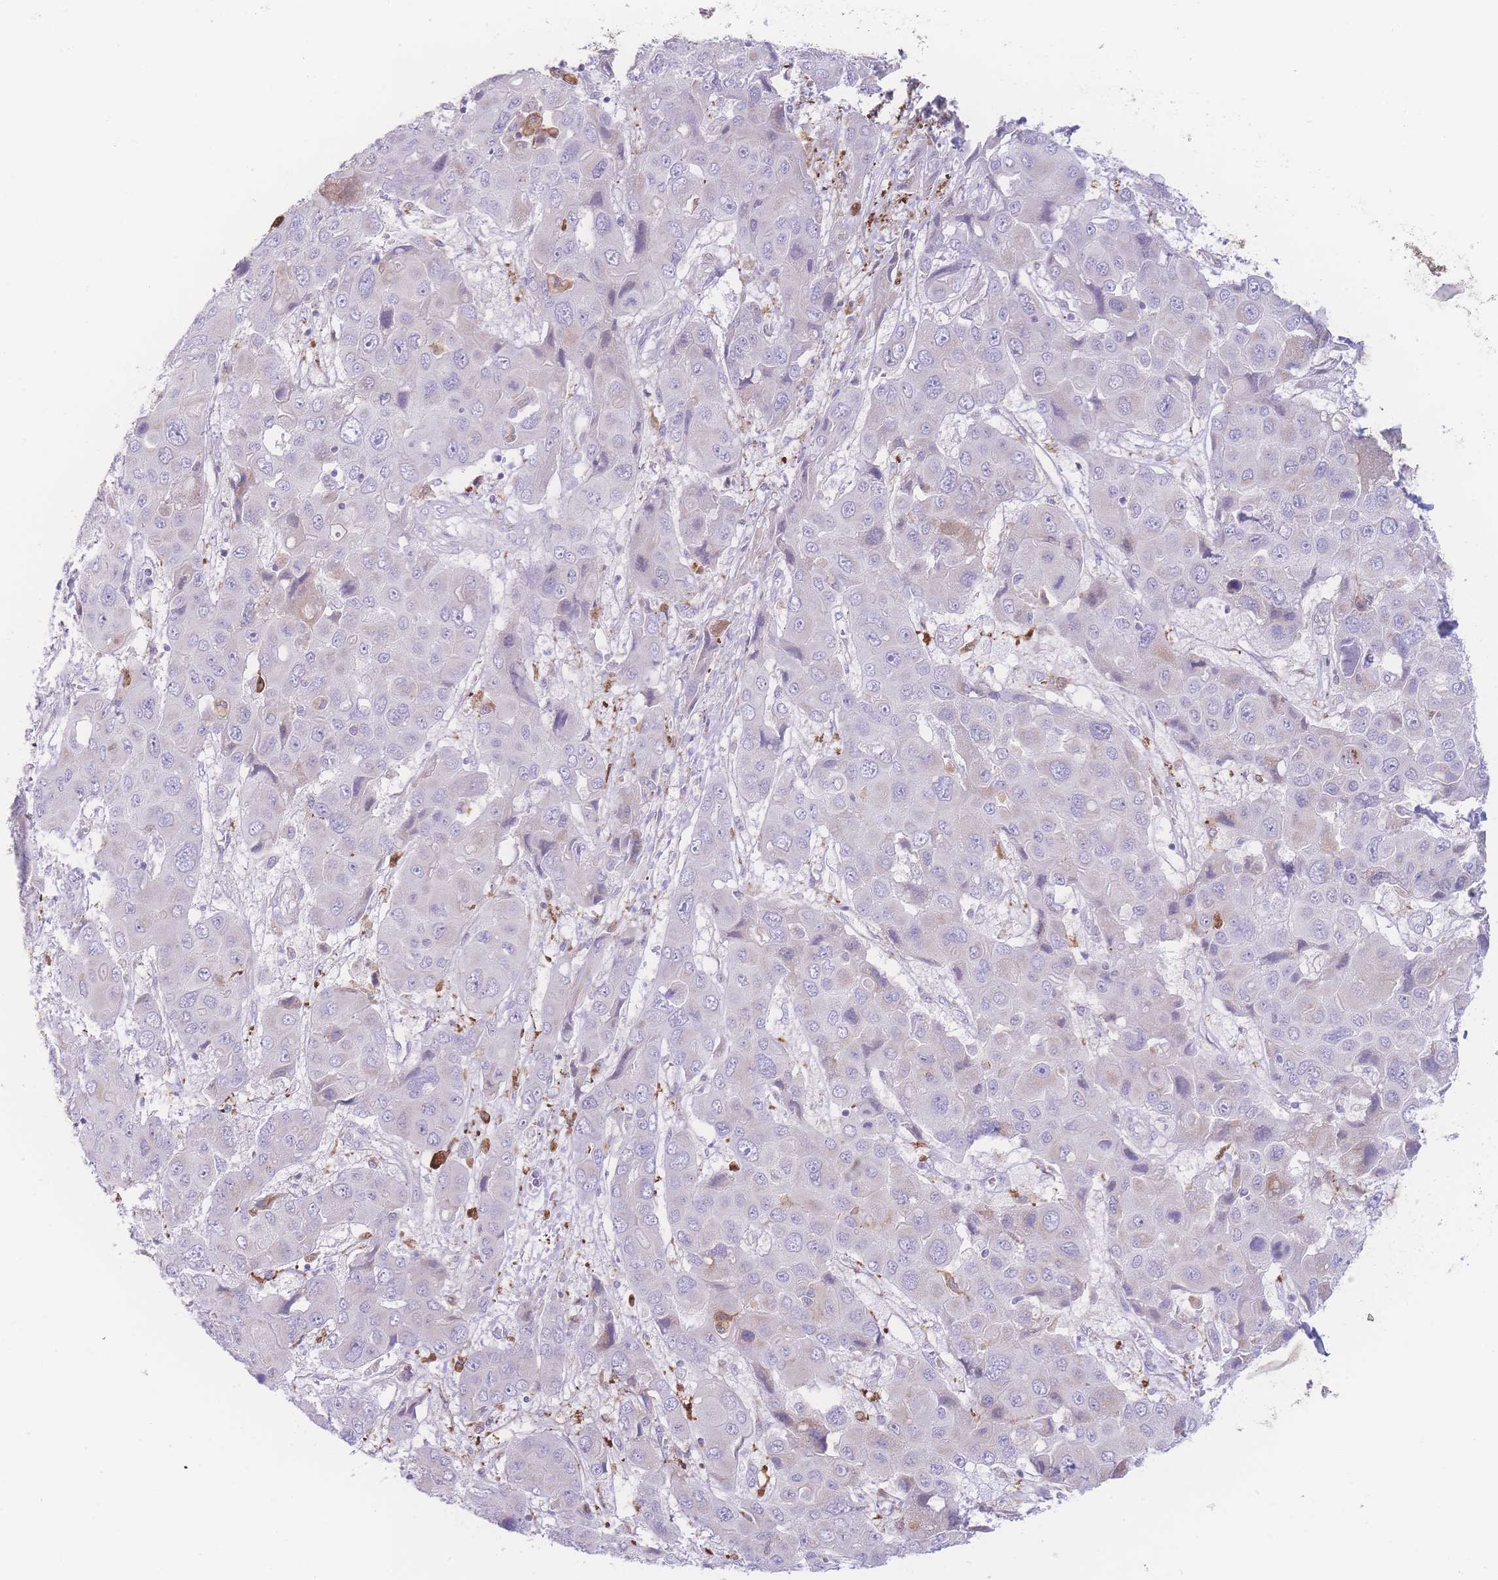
{"staining": {"intensity": "negative", "quantity": "none", "location": "none"}, "tissue": "liver cancer", "cell_type": "Tumor cells", "image_type": "cancer", "snomed": [{"axis": "morphology", "description": "Cholangiocarcinoma"}, {"axis": "topography", "description": "Liver"}], "caption": "Liver cancer stained for a protein using immunohistochemistry (IHC) reveals no expression tumor cells.", "gene": "NBEAL1", "patient": {"sex": "male", "age": 67}}